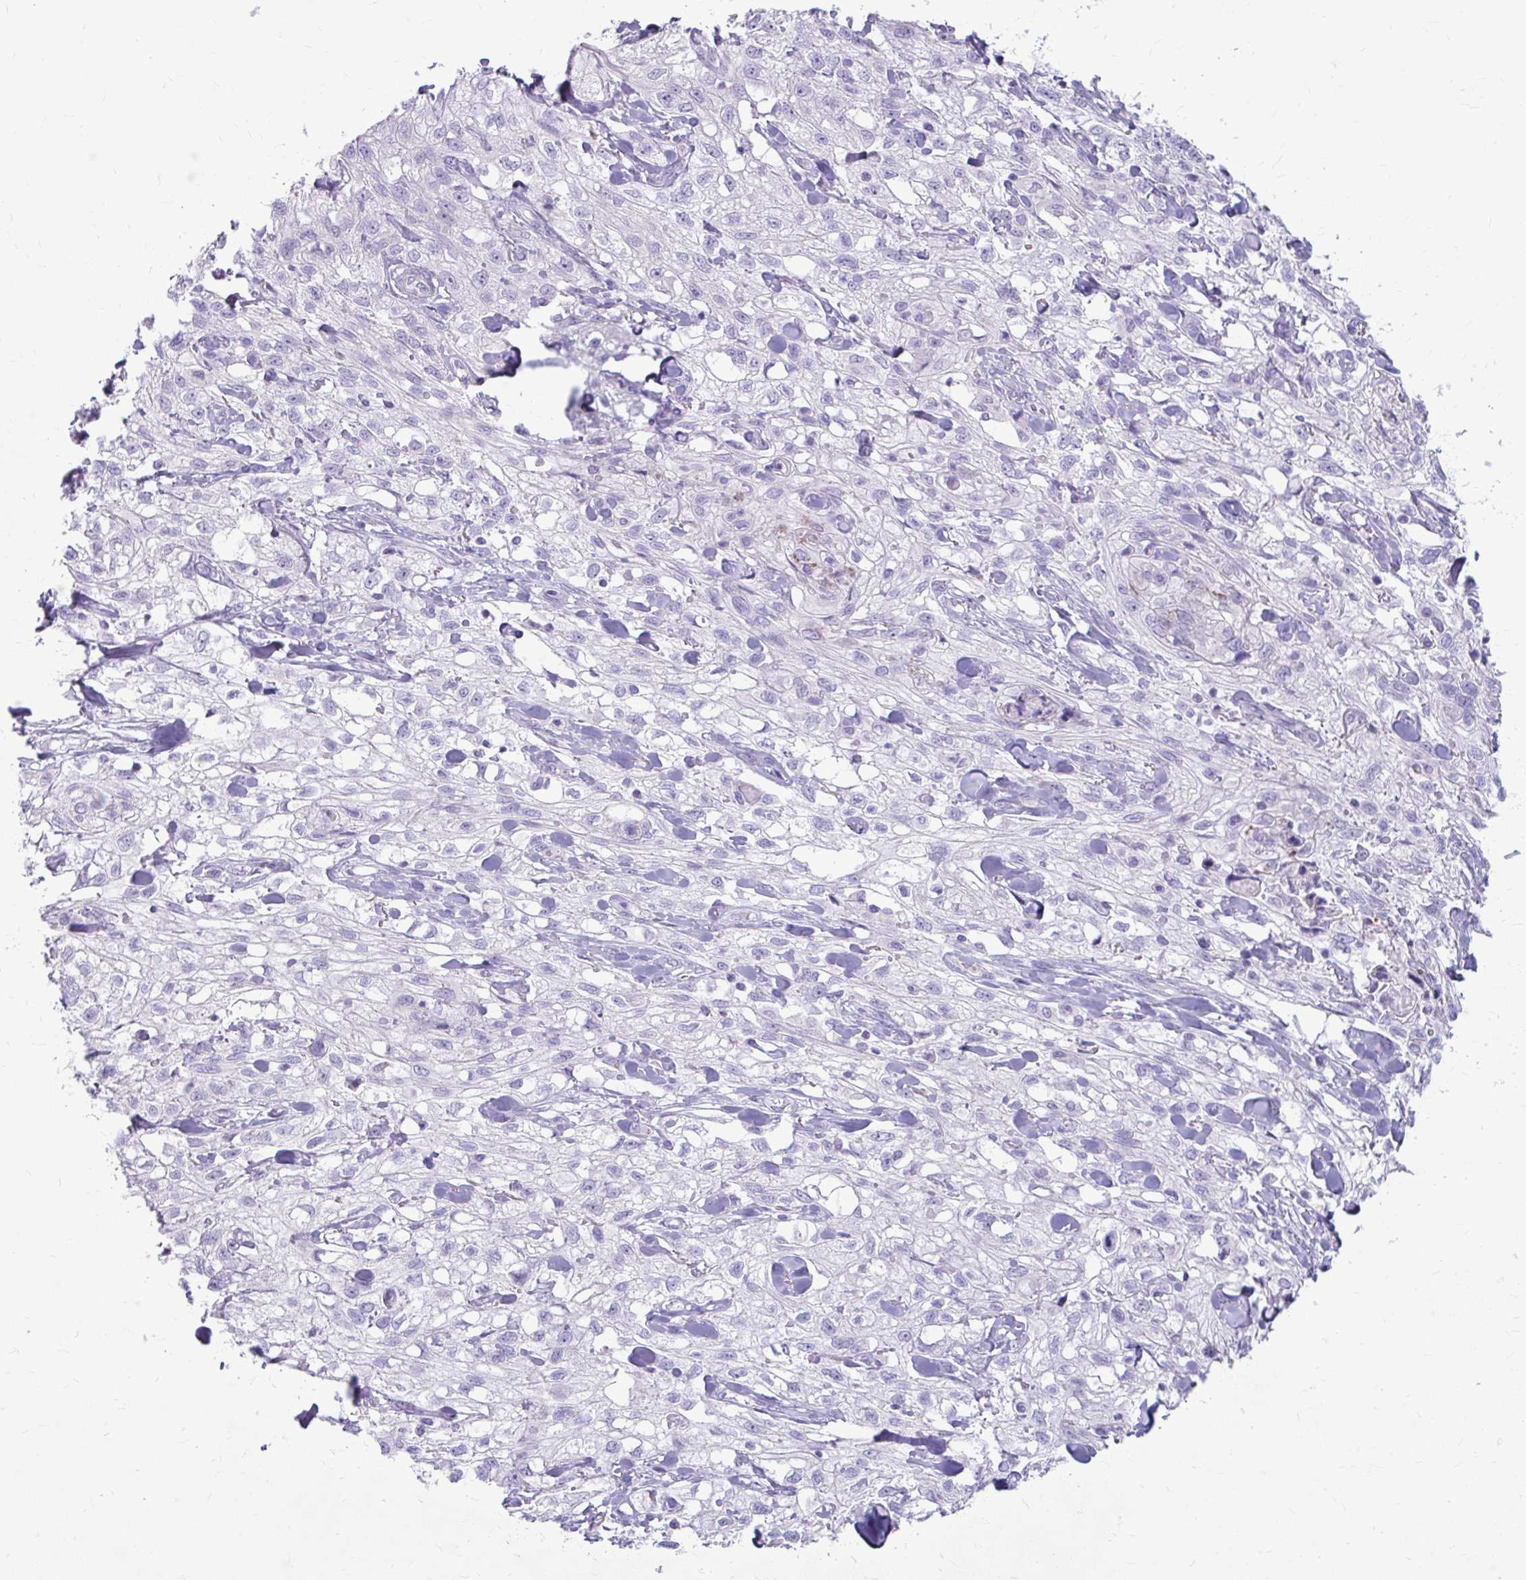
{"staining": {"intensity": "negative", "quantity": "none", "location": "none"}, "tissue": "skin cancer", "cell_type": "Tumor cells", "image_type": "cancer", "snomed": [{"axis": "morphology", "description": "Squamous cell carcinoma, NOS"}, {"axis": "topography", "description": "Skin"}, {"axis": "topography", "description": "Vulva"}], "caption": "High power microscopy image of an immunohistochemistry (IHC) micrograph of squamous cell carcinoma (skin), revealing no significant expression in tumor cells.", "gene": "CHIA", "patient": {"sex": "female", "age": 86}}